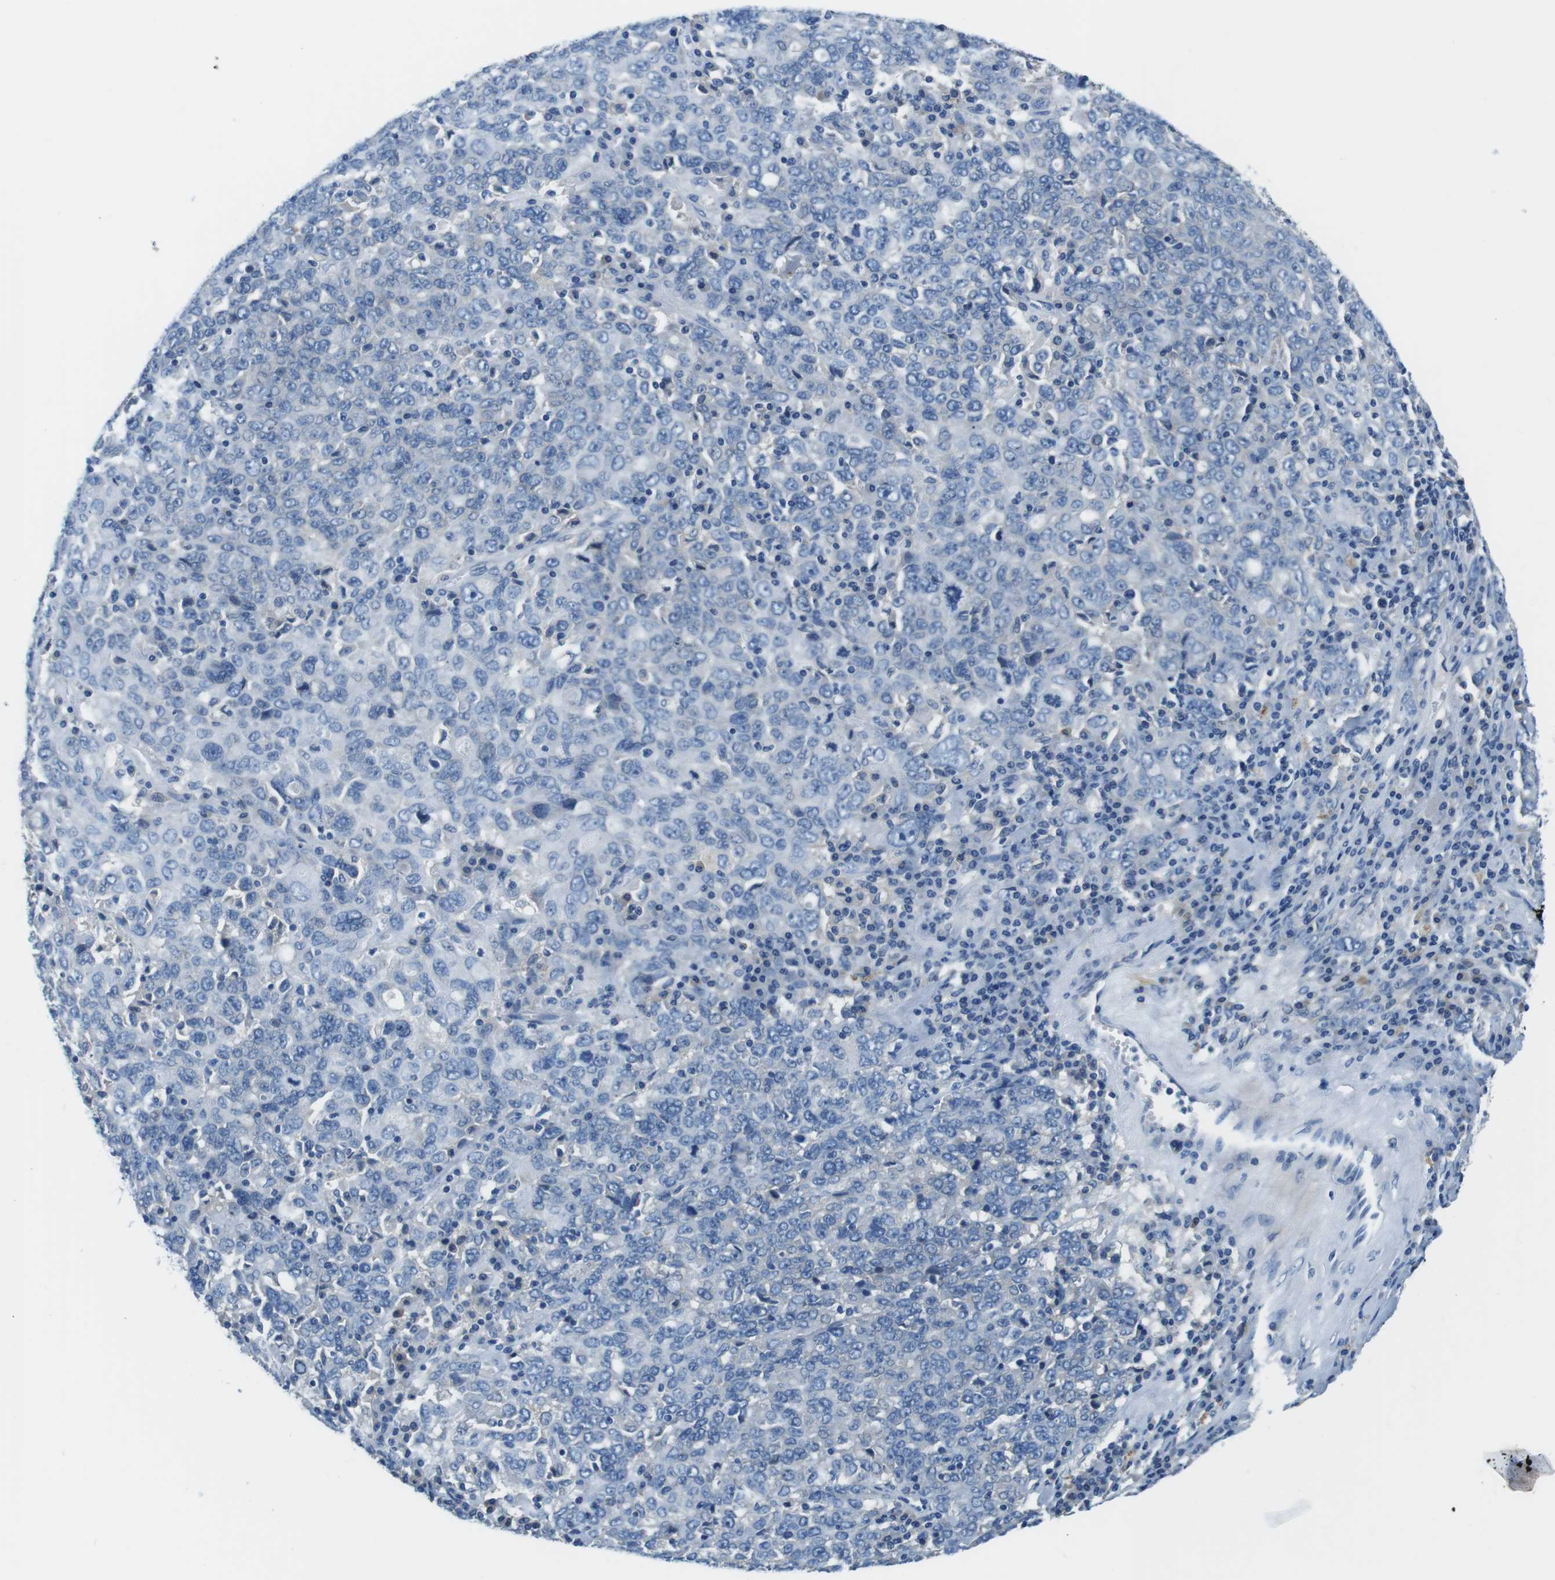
{"staining": {"intensity": "negative", "quantity": "none", "location": "none"}, "tissue": "ovarian cancer", "cell_type": "Tumor cells", "image_type": "cancer", "snomed": [{"axis": "morphology", "description": "Carcinoma, endometroid"}, {"axis": "topography", "description": "Ovary"}], "caption": "DAB immunohistochemical staining of ovarian endometroid carcinoma shows no significant positivity in tumor cells.", "gene": "DENND4C", "patient": {"sex": "female", "age": 62}}